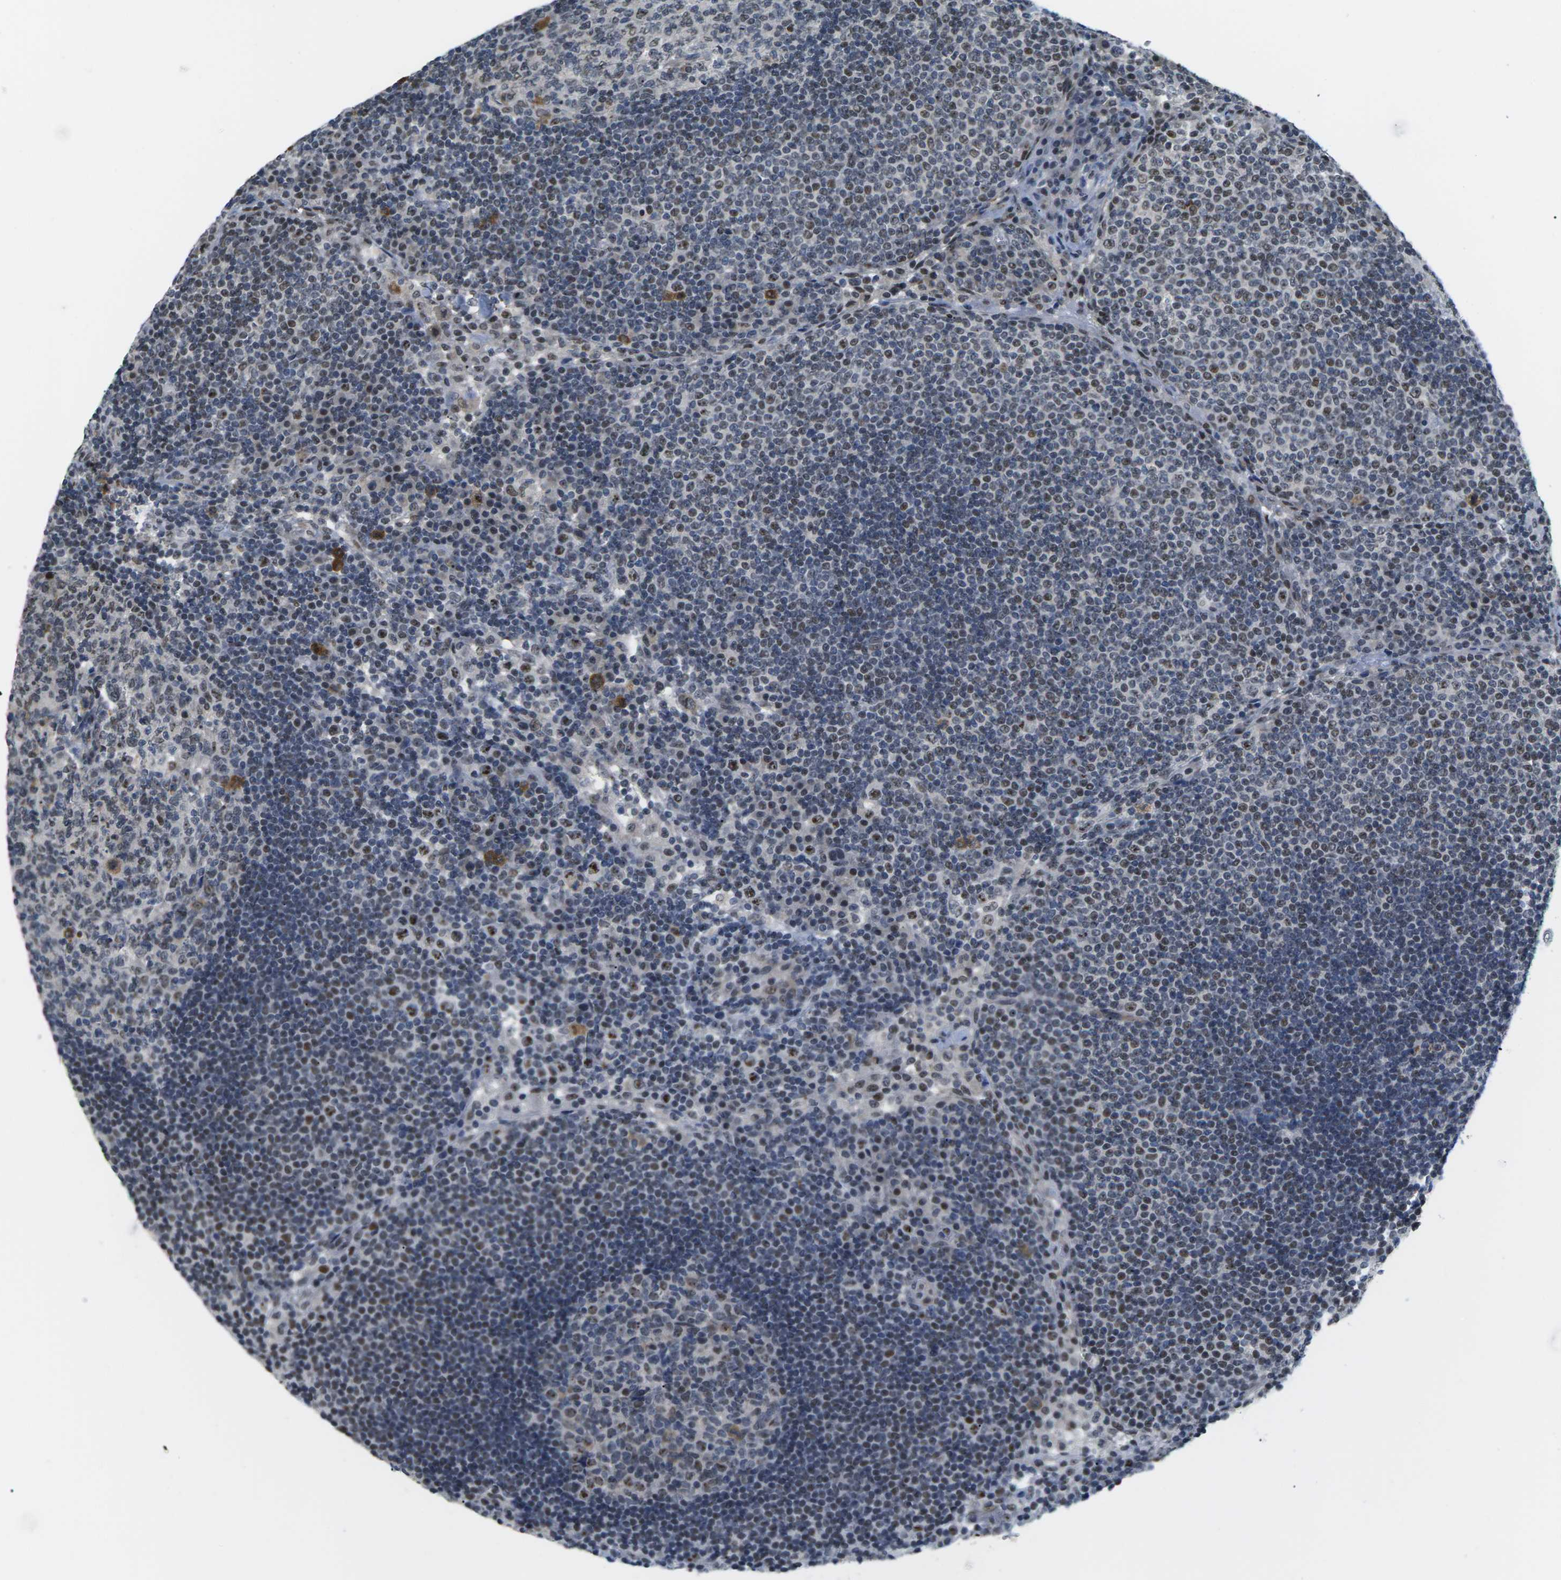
{"staining": {"intensity": "moderate", "quantity": "<25%", "location": "nuclear"}, "tissue": "lymph node", "cell_type": "Germinal center cells", "image_type": "normal", "snomed": [{"axis": "morphology", "description": "Normal tissue, NOS"}, {"axis": "topography", "description": "Lymph node"}], "caption": "Approximately <25% of germinal center cells in unremarkable human lymph node show moderate nuclear protein expression as visualized by brown immunohistochemical staining.", "gene": "NSRP1", "patient": {"sex": "female", "age": 53}}